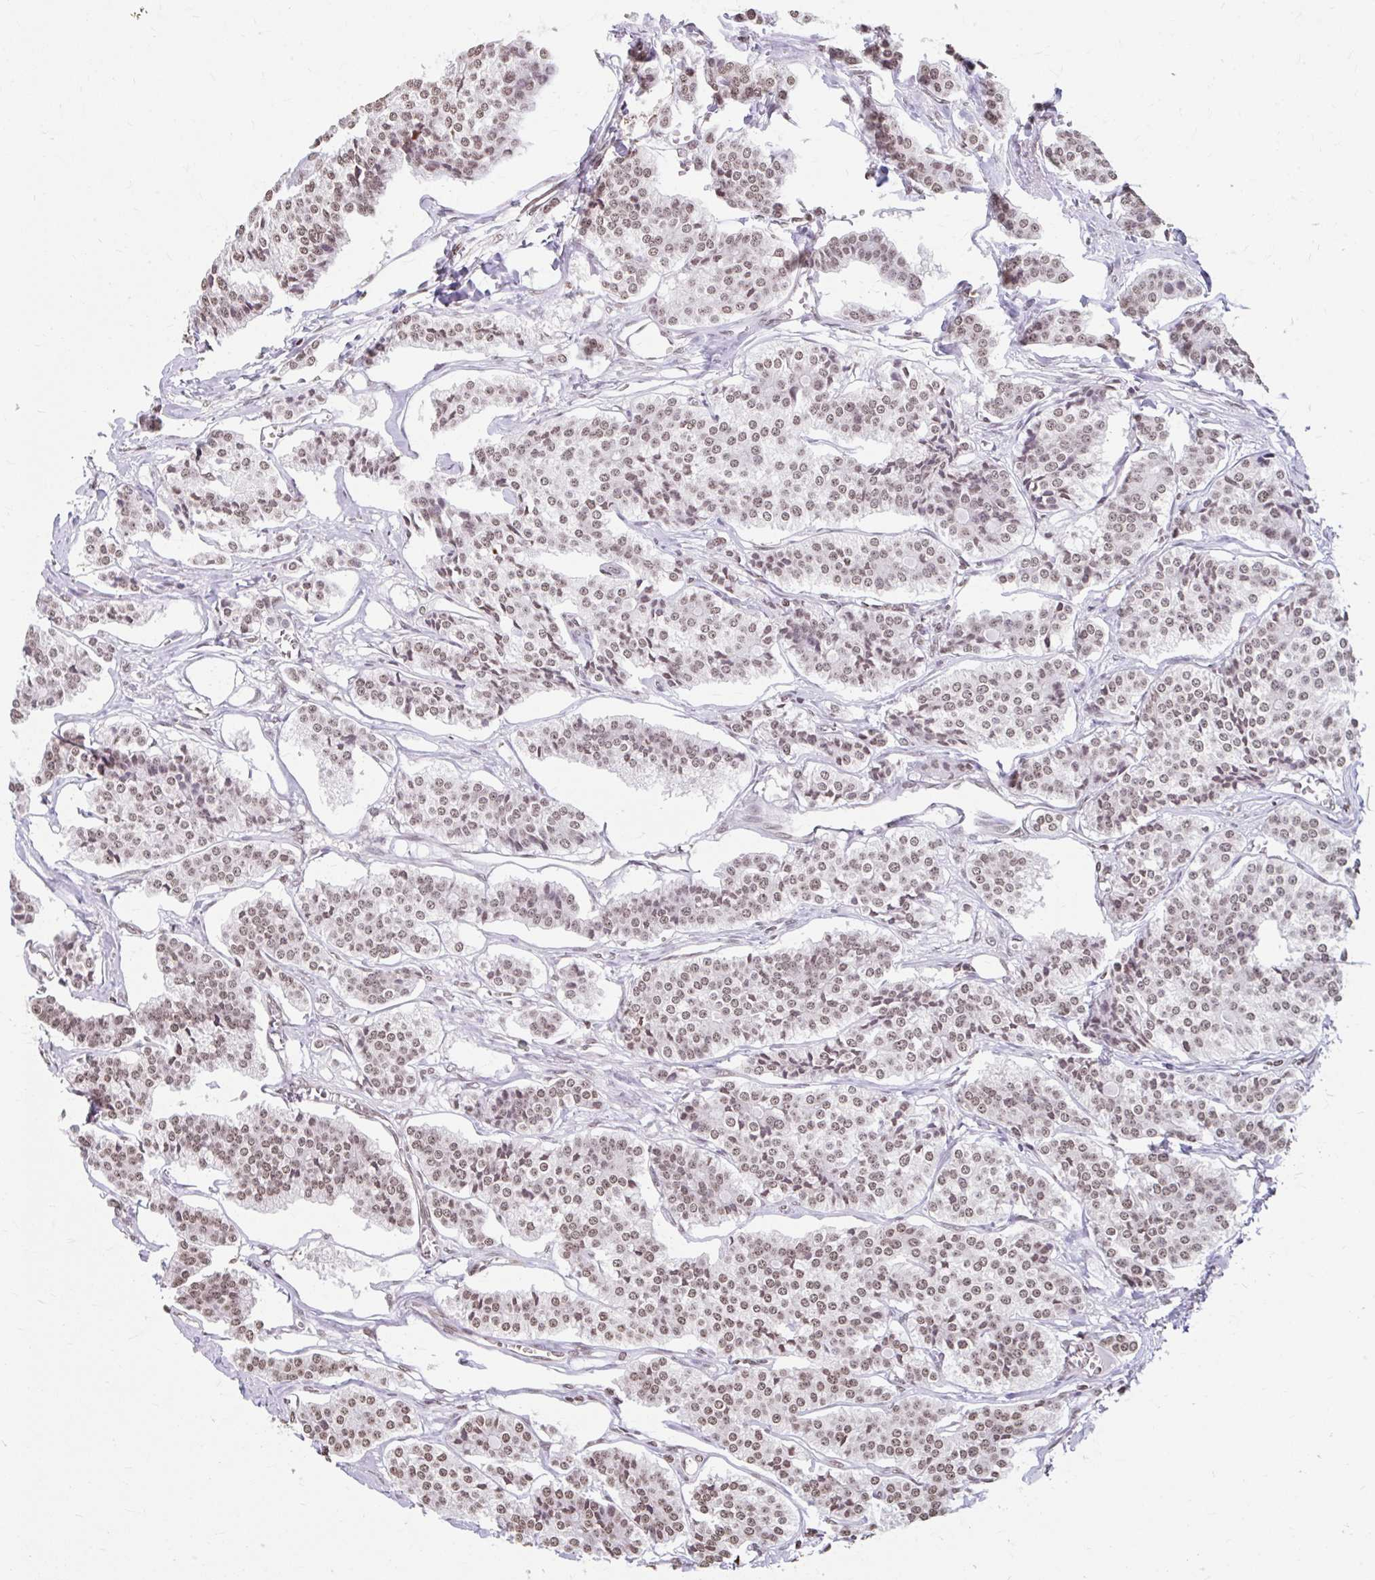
{"staining": {"intensity": "moderate", "quantity": ">75%", "location": "nuclear"}, "tissue": "carcinoid", "cell_type": "Tumor cells", "image_type": "cancer", "snomed": [{"axis": "morphology", "description": "Carcinoid, malignant, NOS"}, {"axis": "topography", "description": "Small intestine"}], "caption": "A brown stain labels moderate nuclear positivity of a protein in human carcinoid tumor cells. (IHC, brightfield microscopy, high magnification).", "gene": "ORC3", "patient": {"sex": "male", "age": 63}}